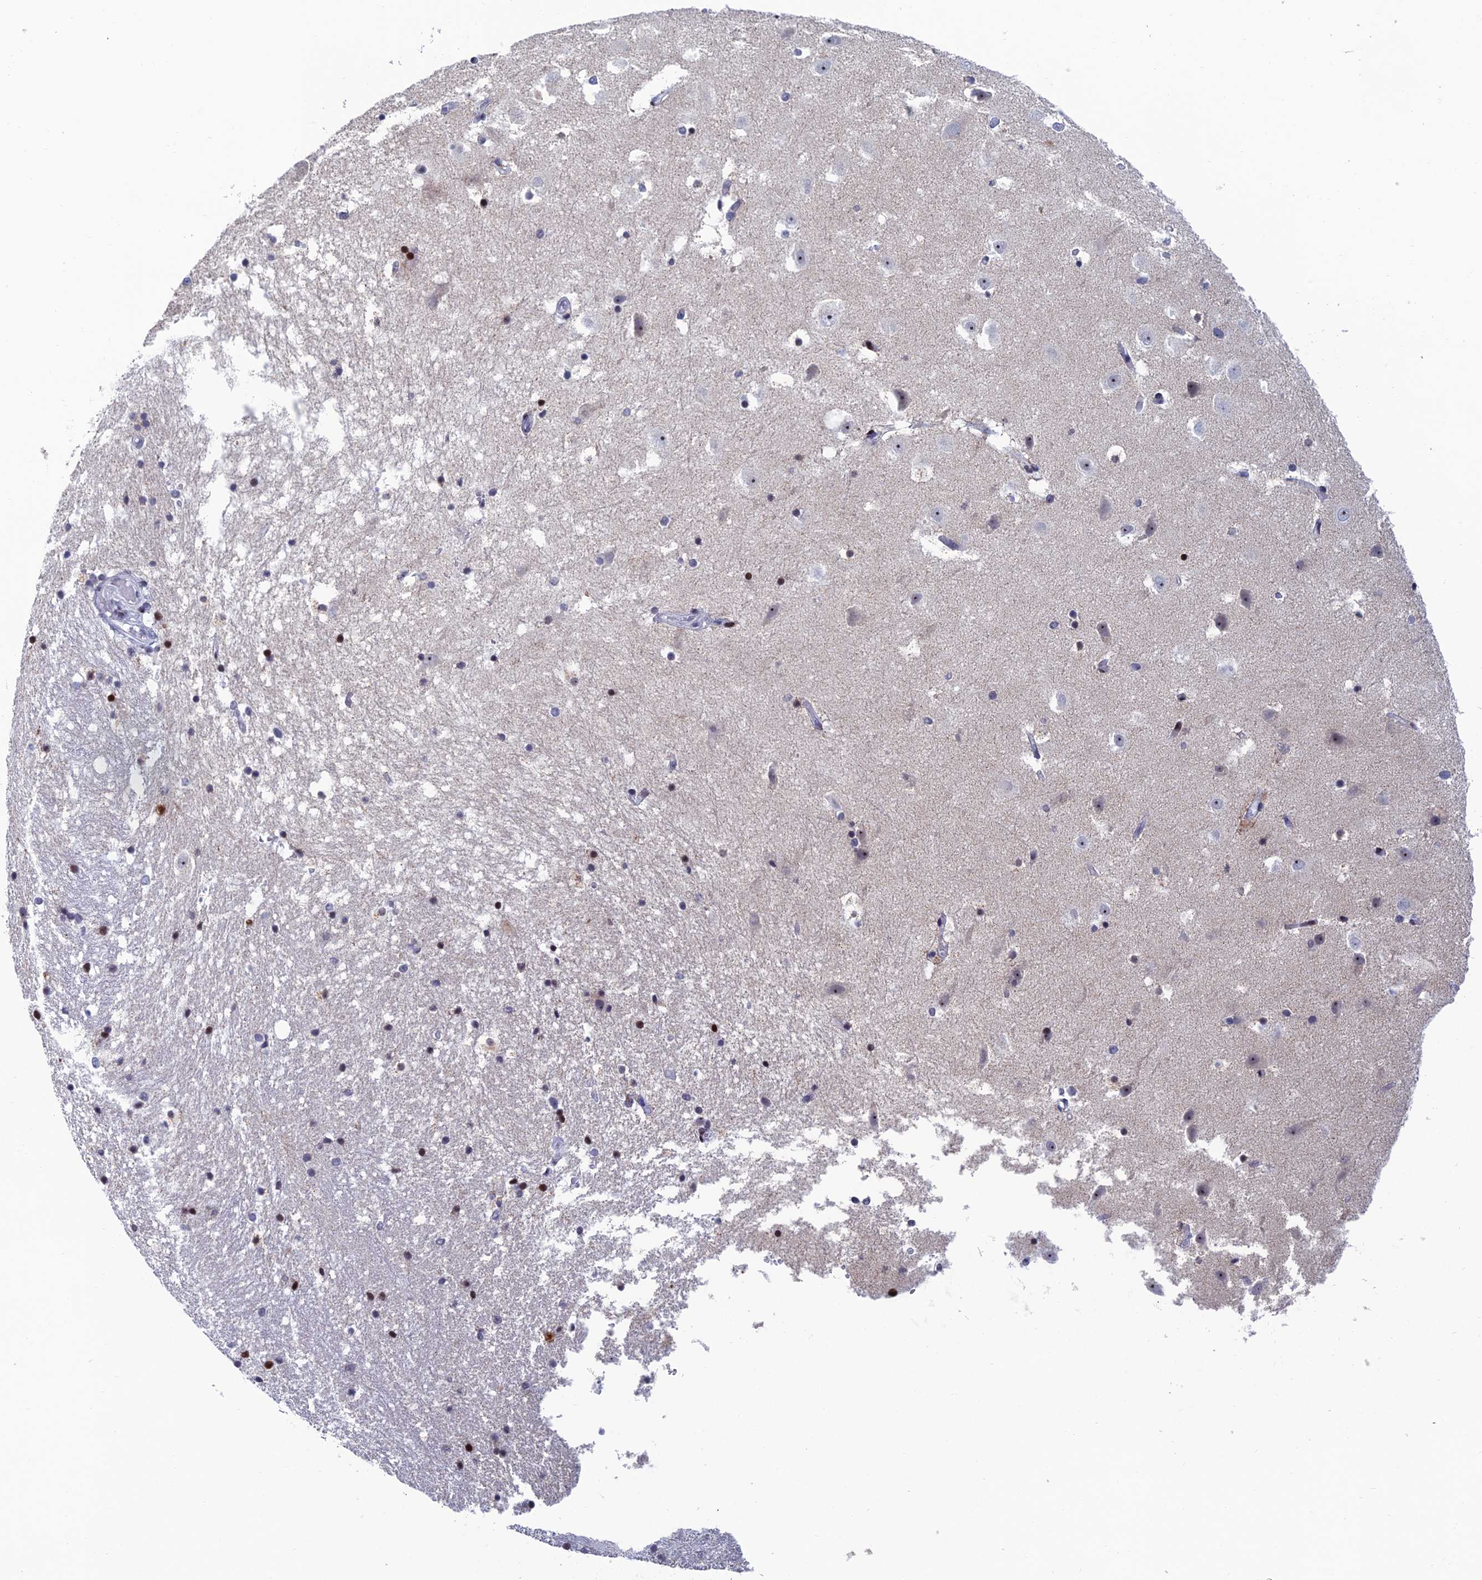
{"staining": {"intensity": "moderate", "quantity": "<25%", "location": "nuclear"}, "tissue": "hippocampus", "cell_type": "Glial cells", "image_type": "normal", "snomed": [{"axis": "morphology", "description": "Normal tissue, NOS"}, {"axis": "topography", "description": "Hippocampus"}], "caption": "Moderate nuclear staining is appreciated in approximately <25% of glial cells in benign hippocampus. The protein of interest is stained brown, and the nuclei are stained in blue (DAB IHC with brightfield microscopy, high magnification).", "gene": "AFF3", "patient": {"sex": "female", "age": 52}}